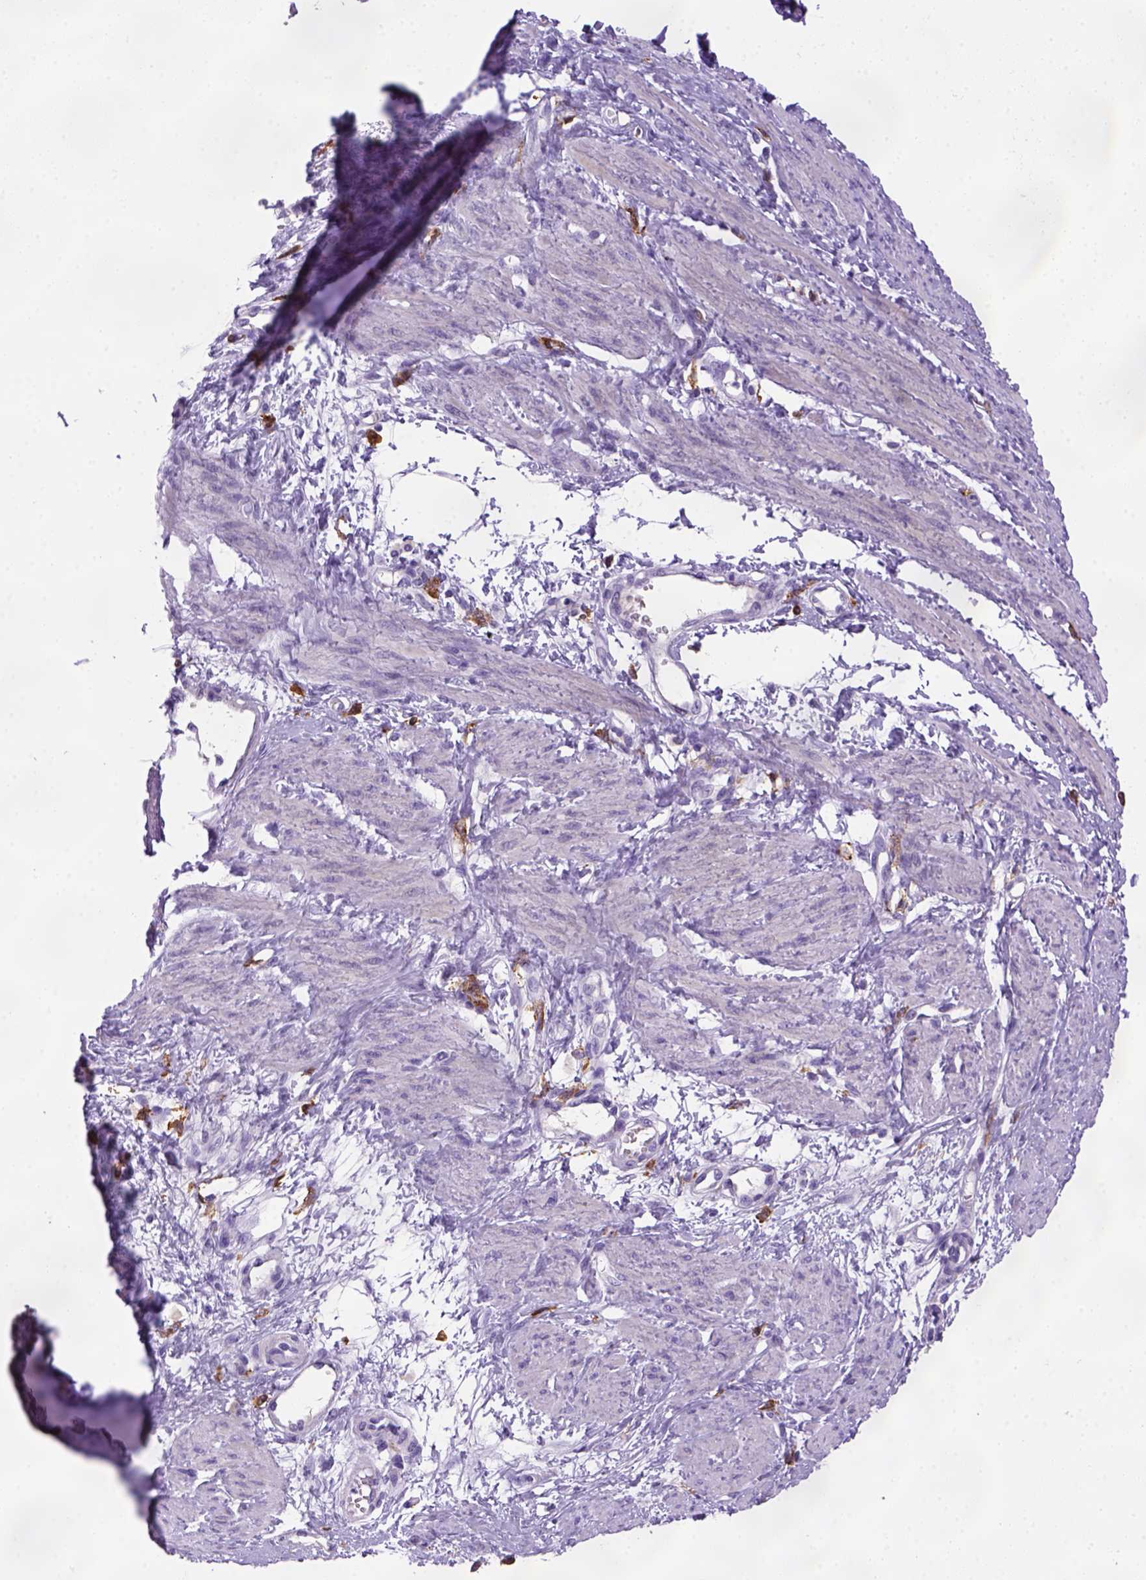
{"staining": {"intensity": "negative", "quantity": "none", "location": "none"}, "tissue": "smooth muscle", "cell_type": "Smooth muscle cells", "image_type": "normal", "snomed": [{"axis": "morphology", "description": "Normal tissue, NOS"}, {"axis": "topography", "description": "Smooth muscle"}, {"axis": "topography", "description": "Uterus"}], "caption": "There is no significant positivity in smooth muscle cells of smooth muscle.", "gene": "CD14", "patient": {"sex": "female", "age": 39}}